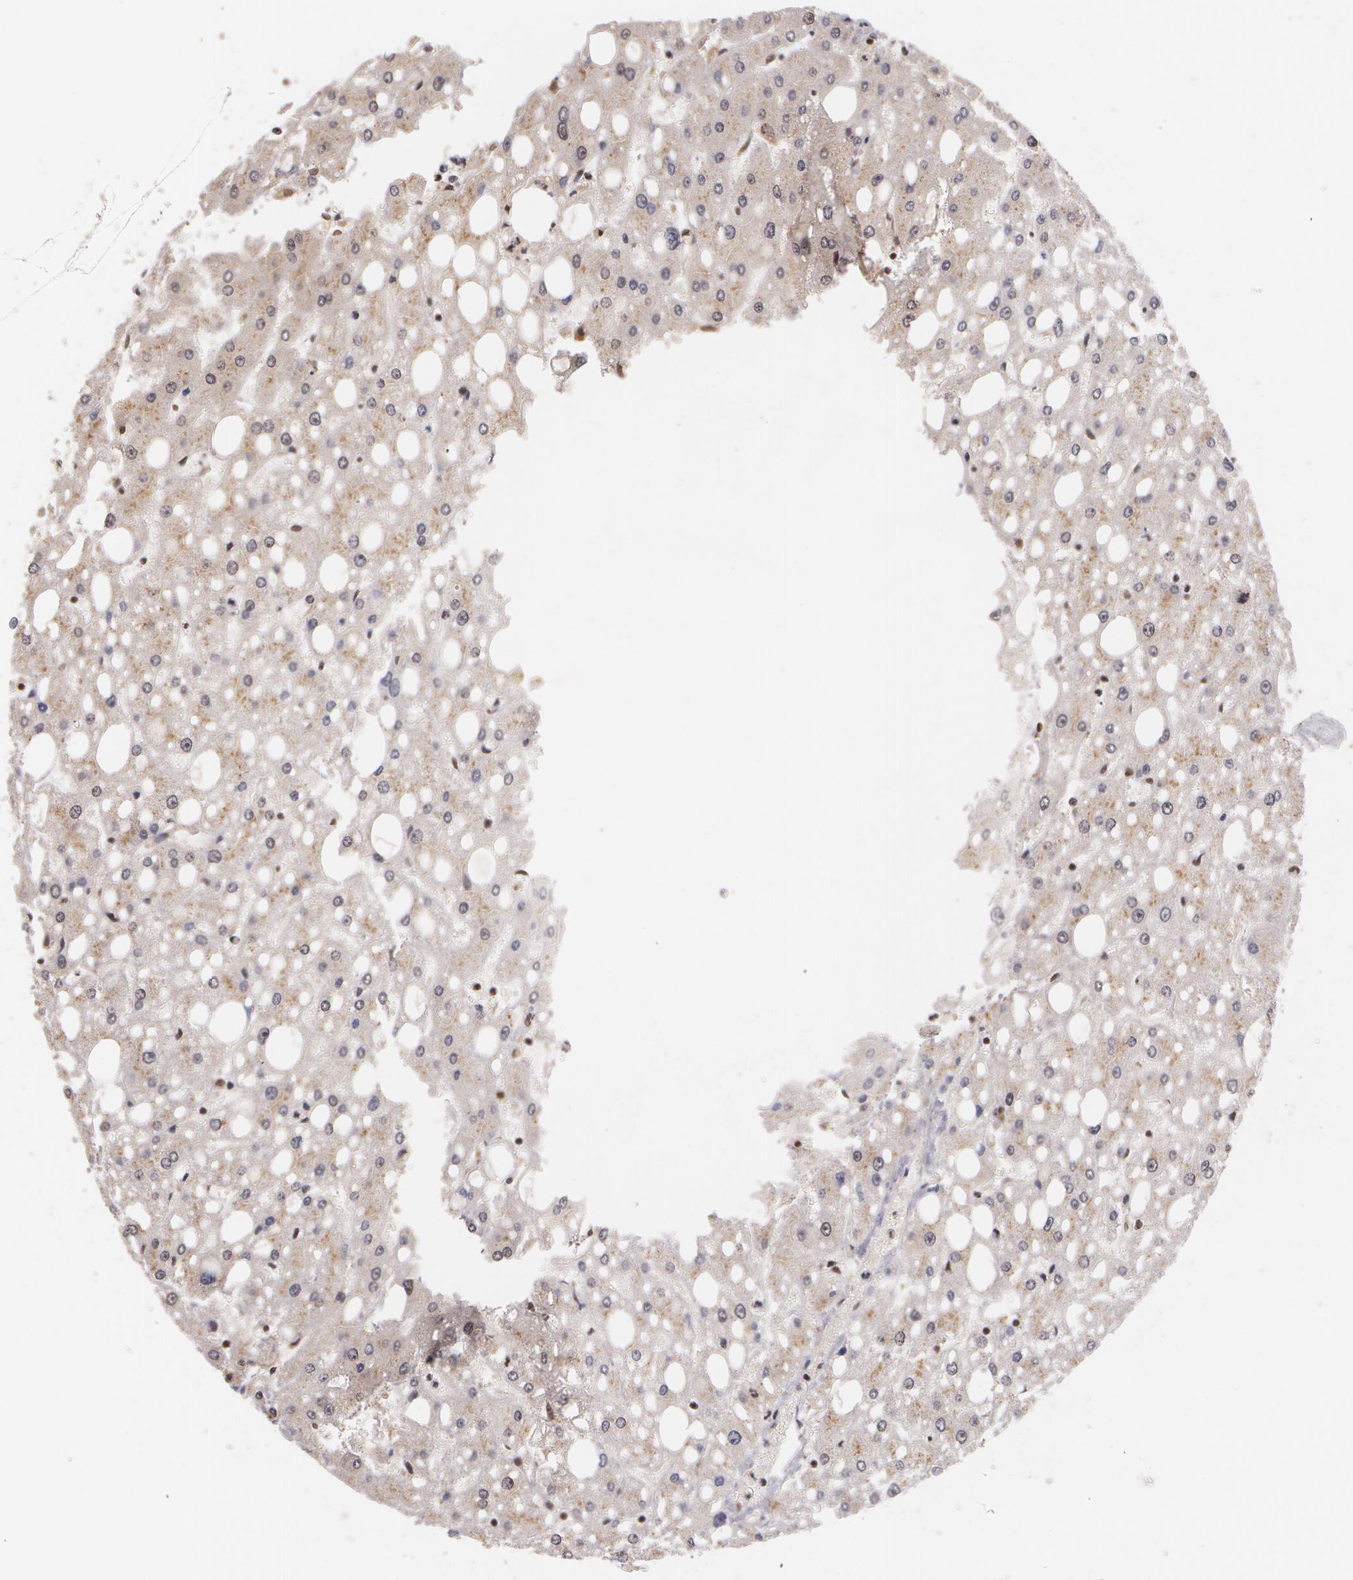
{"staining": {"intensity": "weak", "quantity": "25%-75%", "location": "cytoplasmic/membranous"}, "tissue": "liver", "cell_type": "Cholangiocytes", "image_type": "normal", "snomed": [{"axis": "morphology", "description": "Normal tissue, NOS"}, {"axis": "topography", "description": "Liver"}], "caption": "This photomicrograph demonstrates benign liver stained with IHC to label a protein in brown. The cytoplasmic/membranous of cholangiocytes show weak positivity for the protein. Nuclei are counter-stained blue.", "gene": "VAV3", "patient": {"sex": "male", "age": 49}}